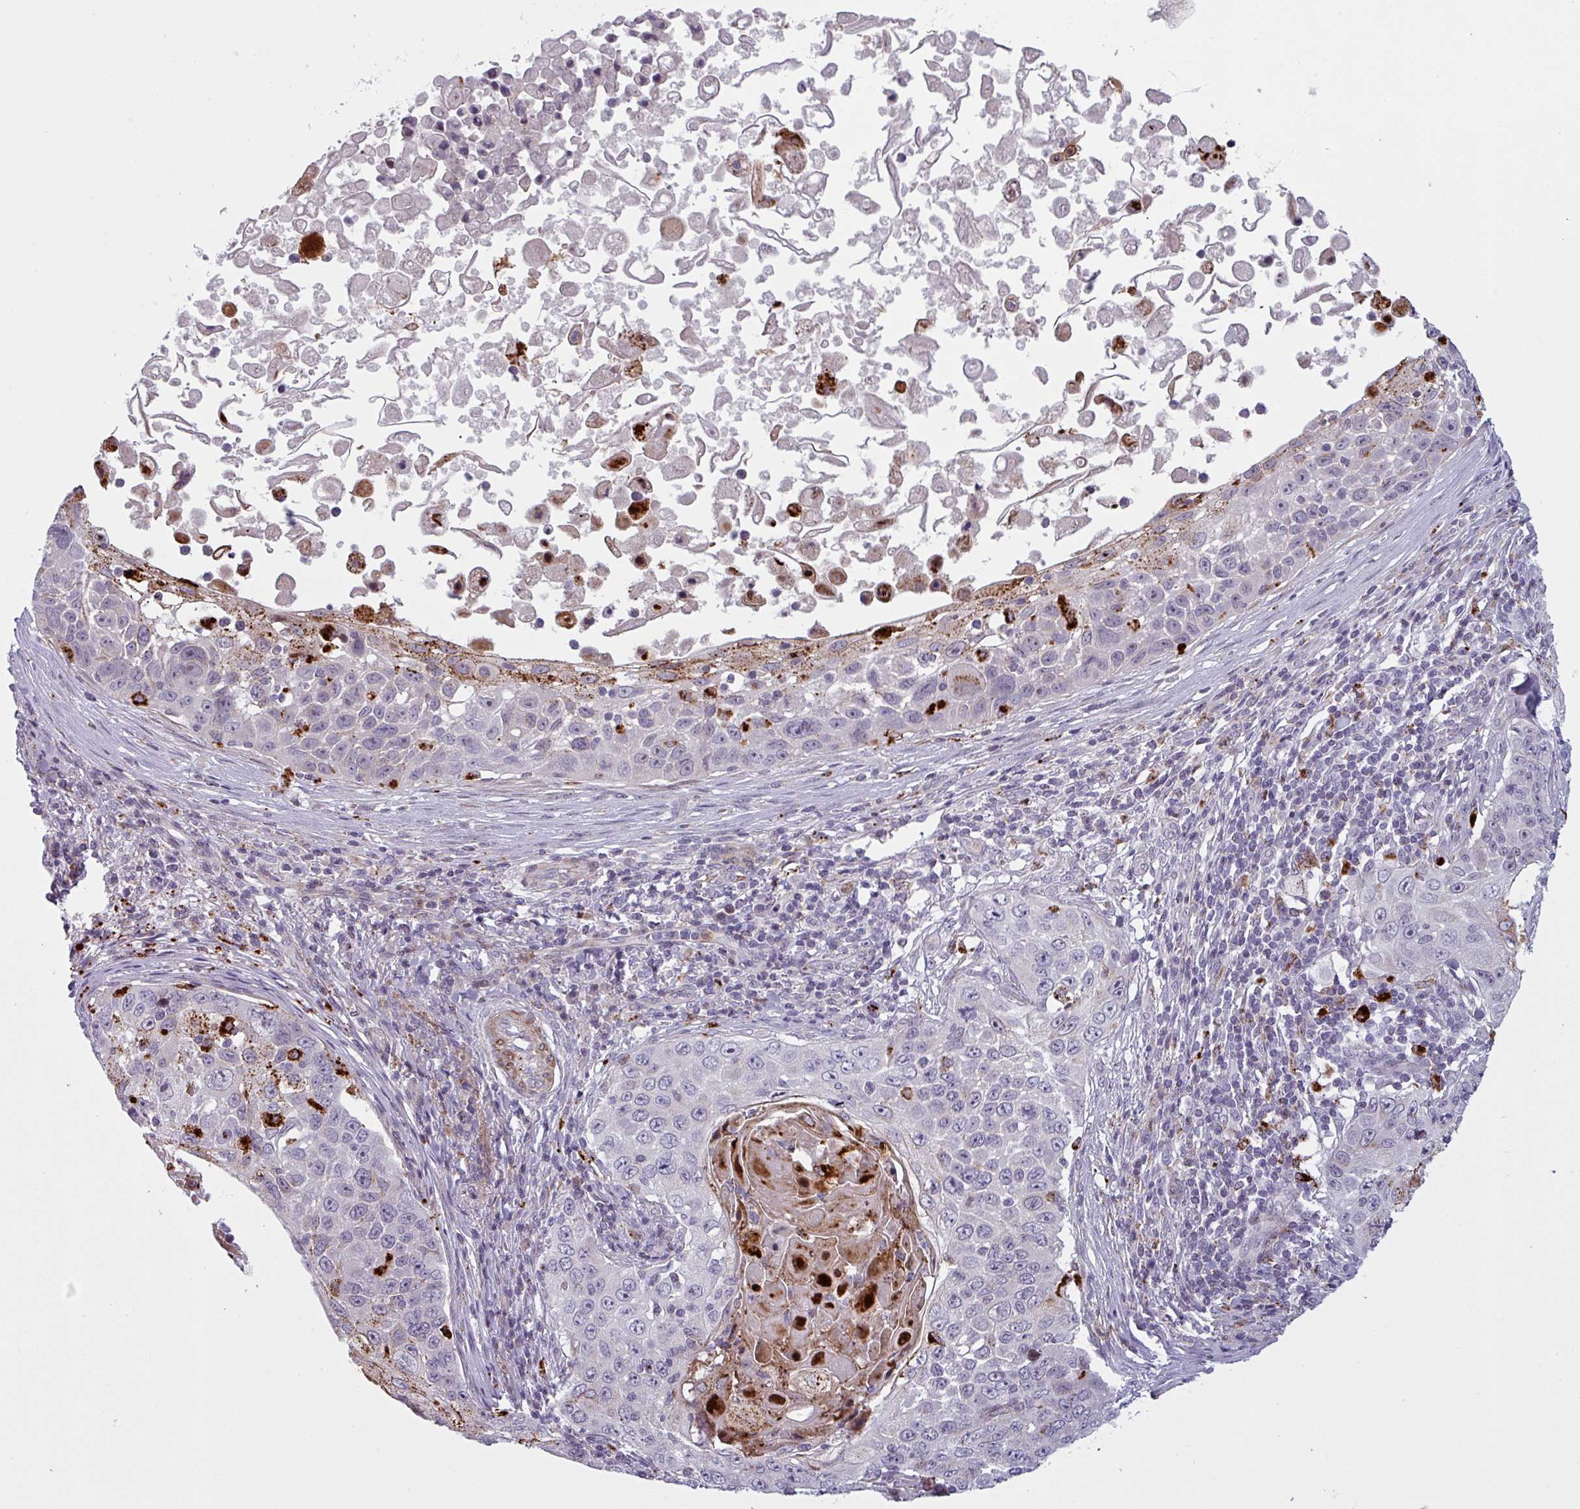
{"staining": {"intensity": "moderate", "quantity": "<25%", "location": "cytoplasmic/membranous"}, "tissue": "skin cancer", "cell_type": "Tumor cells", "image_type": "cancer", "snomed": [{"axis": "morphology", "description": "Squamous cell carcinoma, NOS"}, {"axis": "topography", "description": "Skin"}], "caption": "The micrograph exhibits a brown stain indicating the presence of a protein in the cytoplasmic/membranous of tumor cells in skin cancer (squamous cell carcinoma).", "gene": "MAP7D2", "patient": {"sex": "male", "age": 24}}